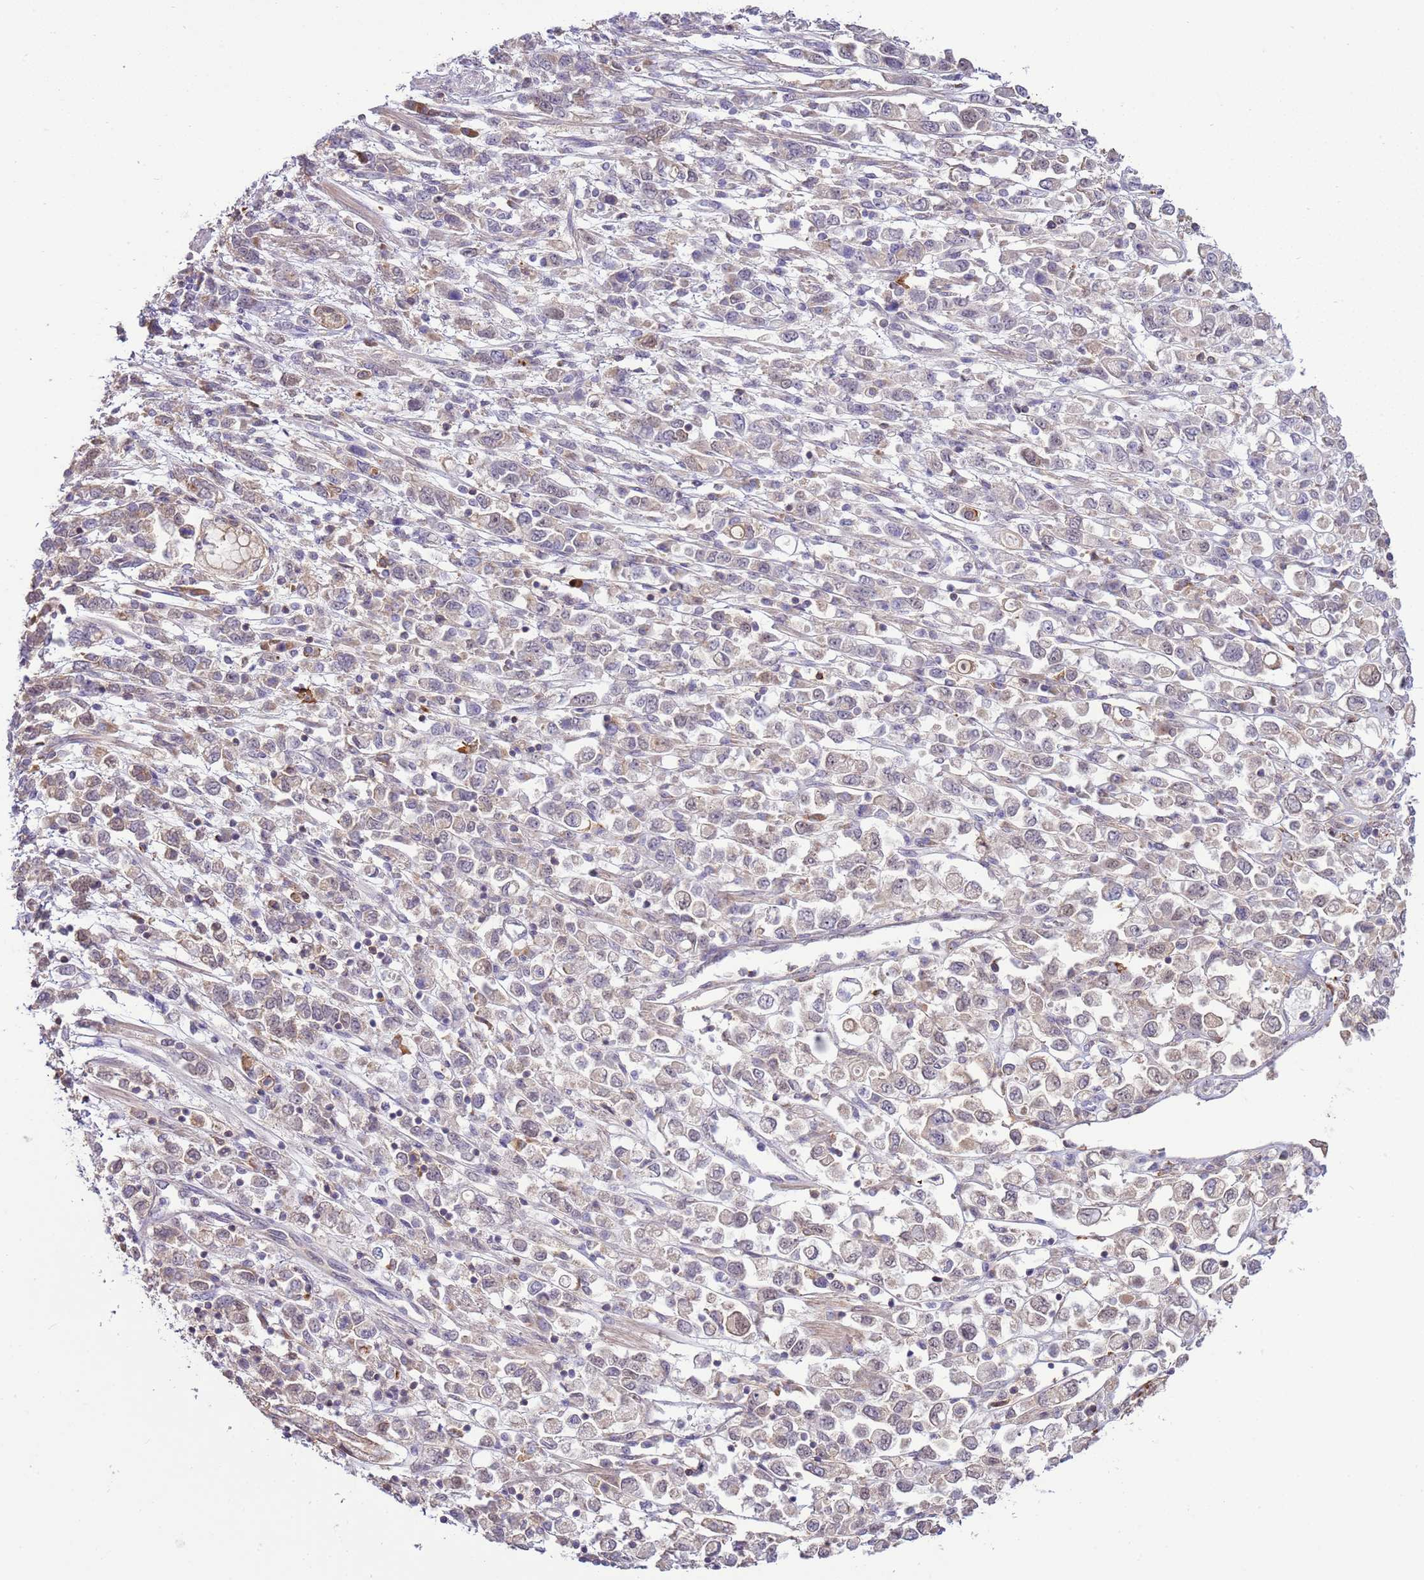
{"staining": {"intensity": "negative", "quantity": "none", "location": "none"}, "tissue": "stomach cancer", "cell_type": "Tumor cells", "image_type": "cancer", "snomed": [{"axis": "morphology", "description": "Adenocarcinoma, NOS"}, {"axis": "topography", "description": "Stomach"}], "caption": "Tumor cells are negative for brown protein staining in adenocarcinoma (stomach).", "gene": "ZNF624", "patient": {"sex": "female", "age": 76}}